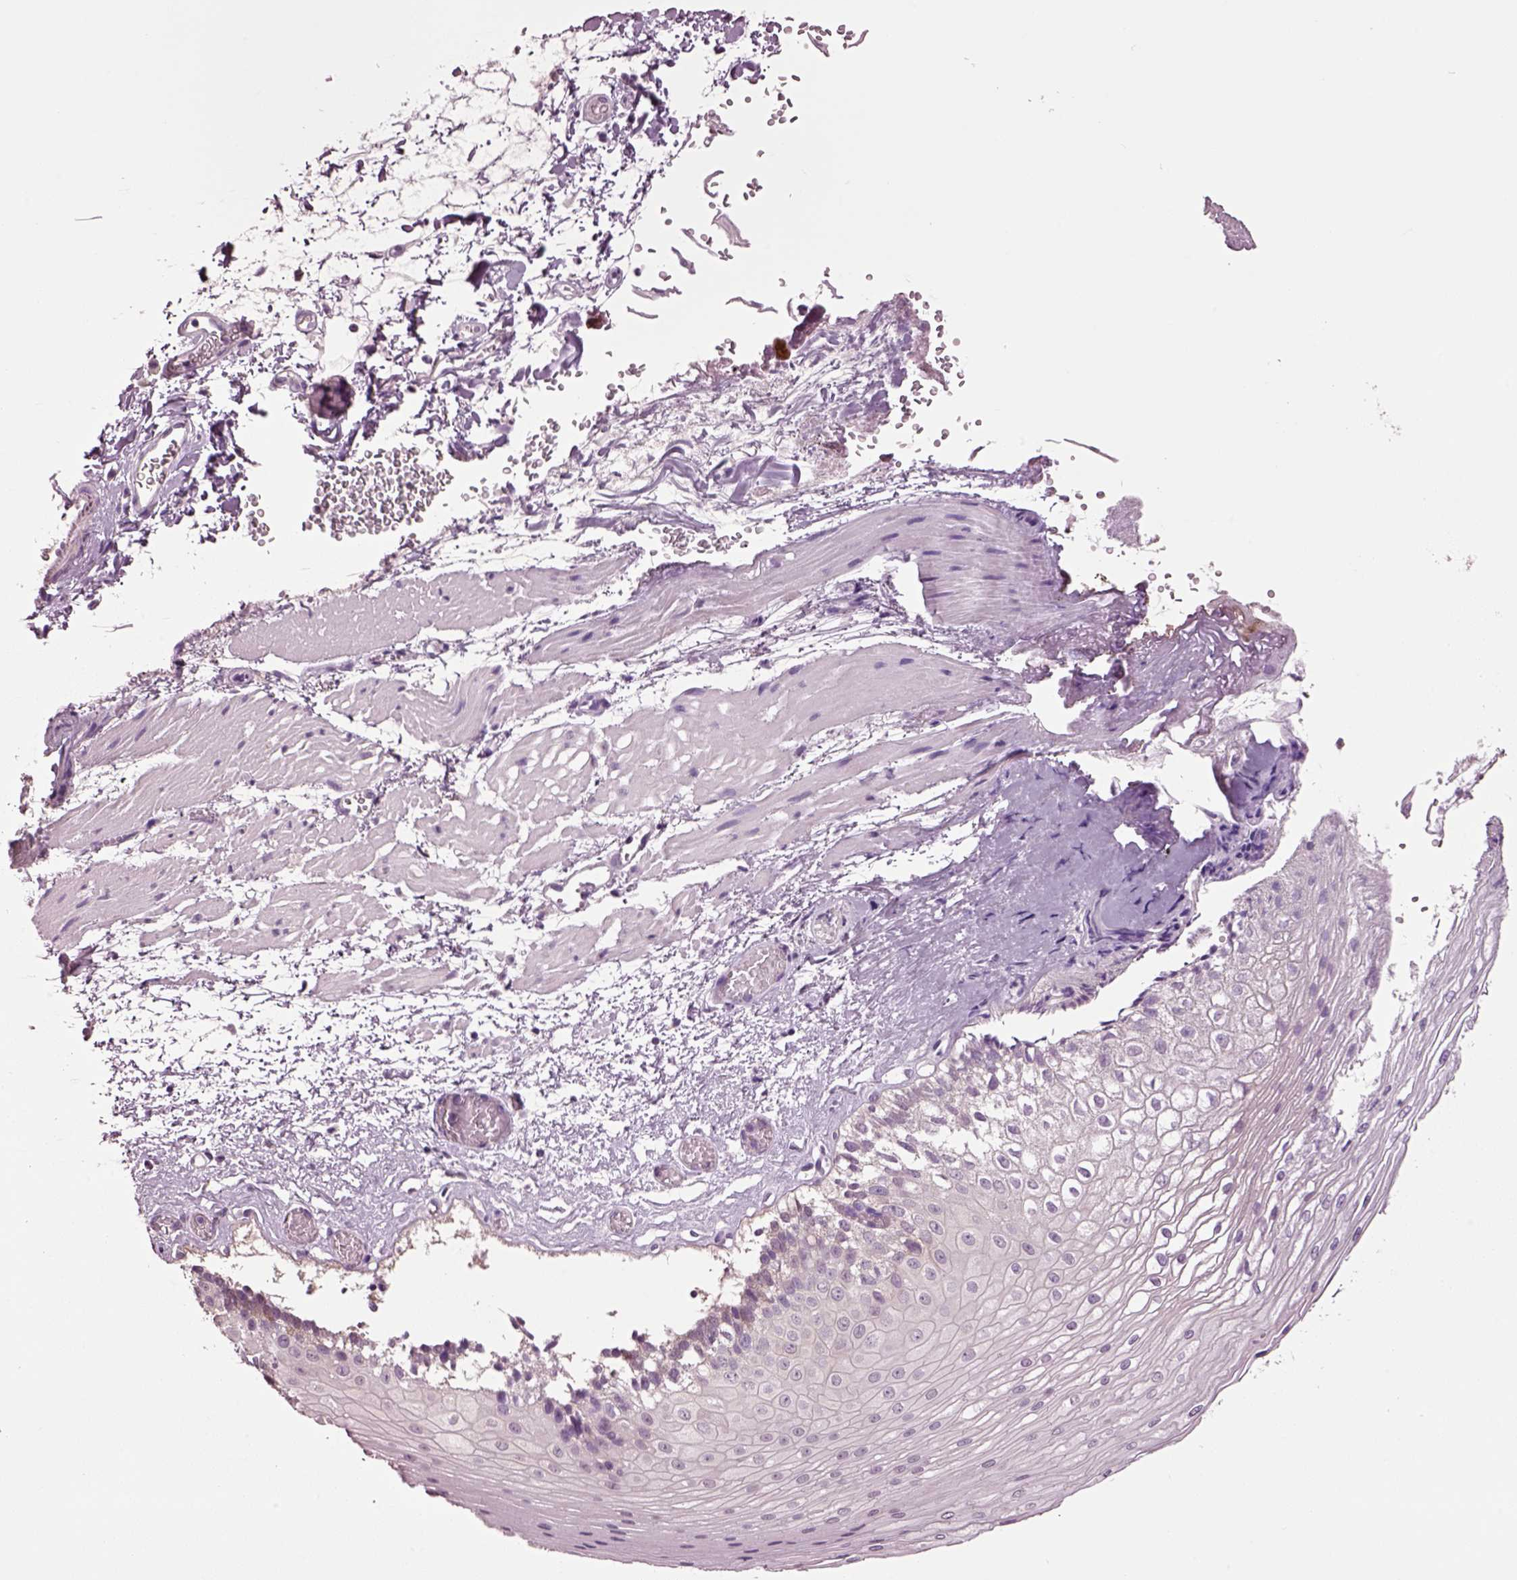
{"staining": {"intensity": "negative", "quantity": "none", "location": "none"}, "tissue": "esophagus", "cell_type": "Squamous epithelial cells", "image_type": "normal", "snomed": [{"axis": "morphology", "description": "Normal tissue, NOS"}, {"axis": "topography", "description": "Esophagus"}], "caption": "DAB (3,3'-diaminobenzidine) immunohistochemical staining of benign esophagus shows no significant staining in squamous epithelial cells.", "gene": "CLPSL1", "patient": {"sex": "female", "age": 62}}